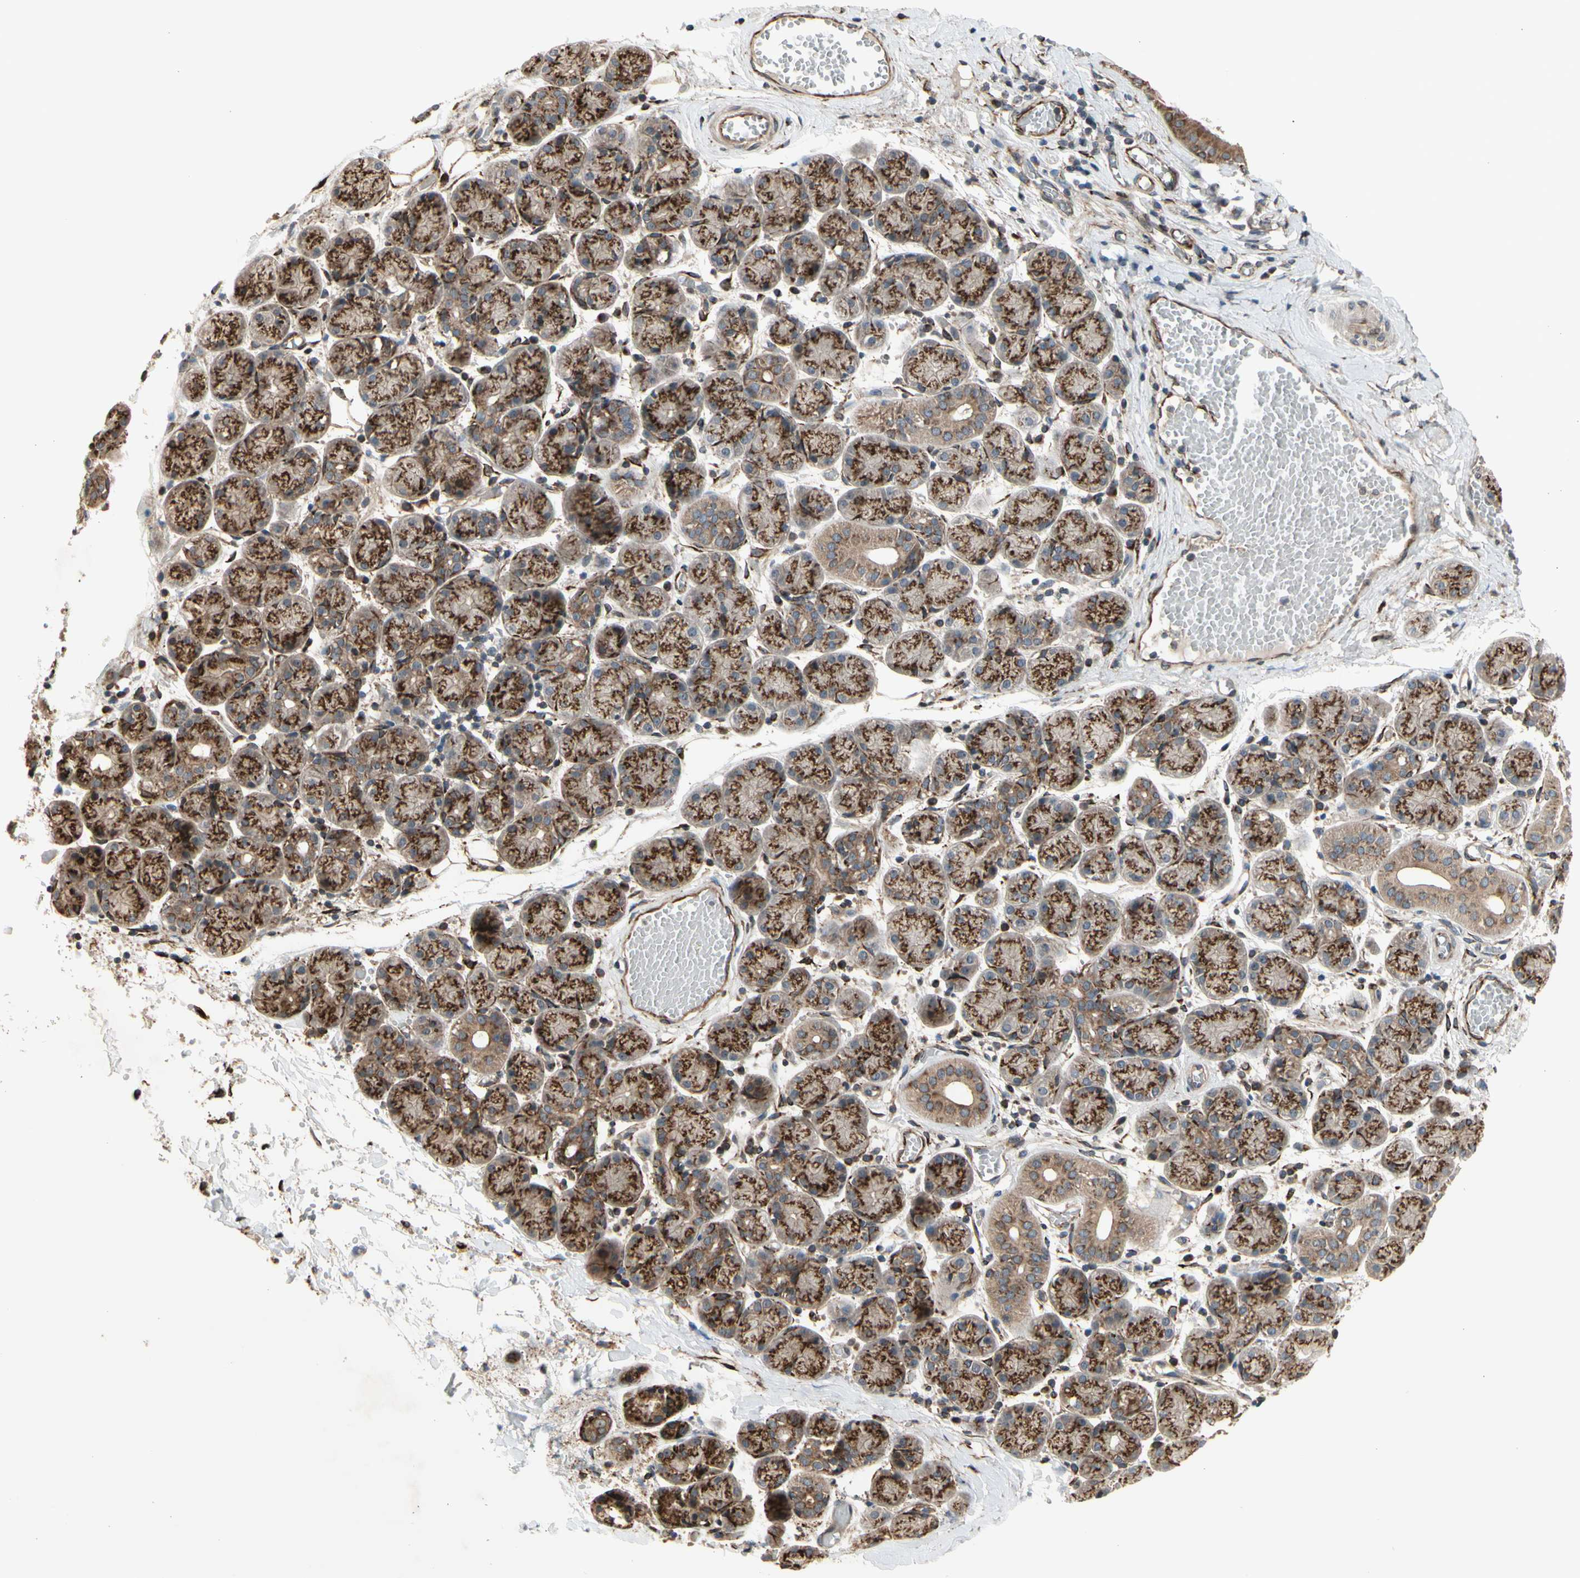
{"staining": {"intensity": "strong", "quantity": ">75%", "location": "cytoplasmic/membranous"}, "tissue": "salivary gland", "cell_type": "Glandular cells", "image_type": "normal", "snomed": [{"axis": "morphology", "description": "Normal tissue, NOS"}, {"axis": "topography", "description": "Salivary gland"}], "caption": "An IHC histopathology image of normal tissue is shown. Protein staining in brown shows strong cytoplasmic/membranous positivity in salivary gland within glandular cells.", "gene": "SLC39A9", "patient": {"sex": "female", "age": 24}}